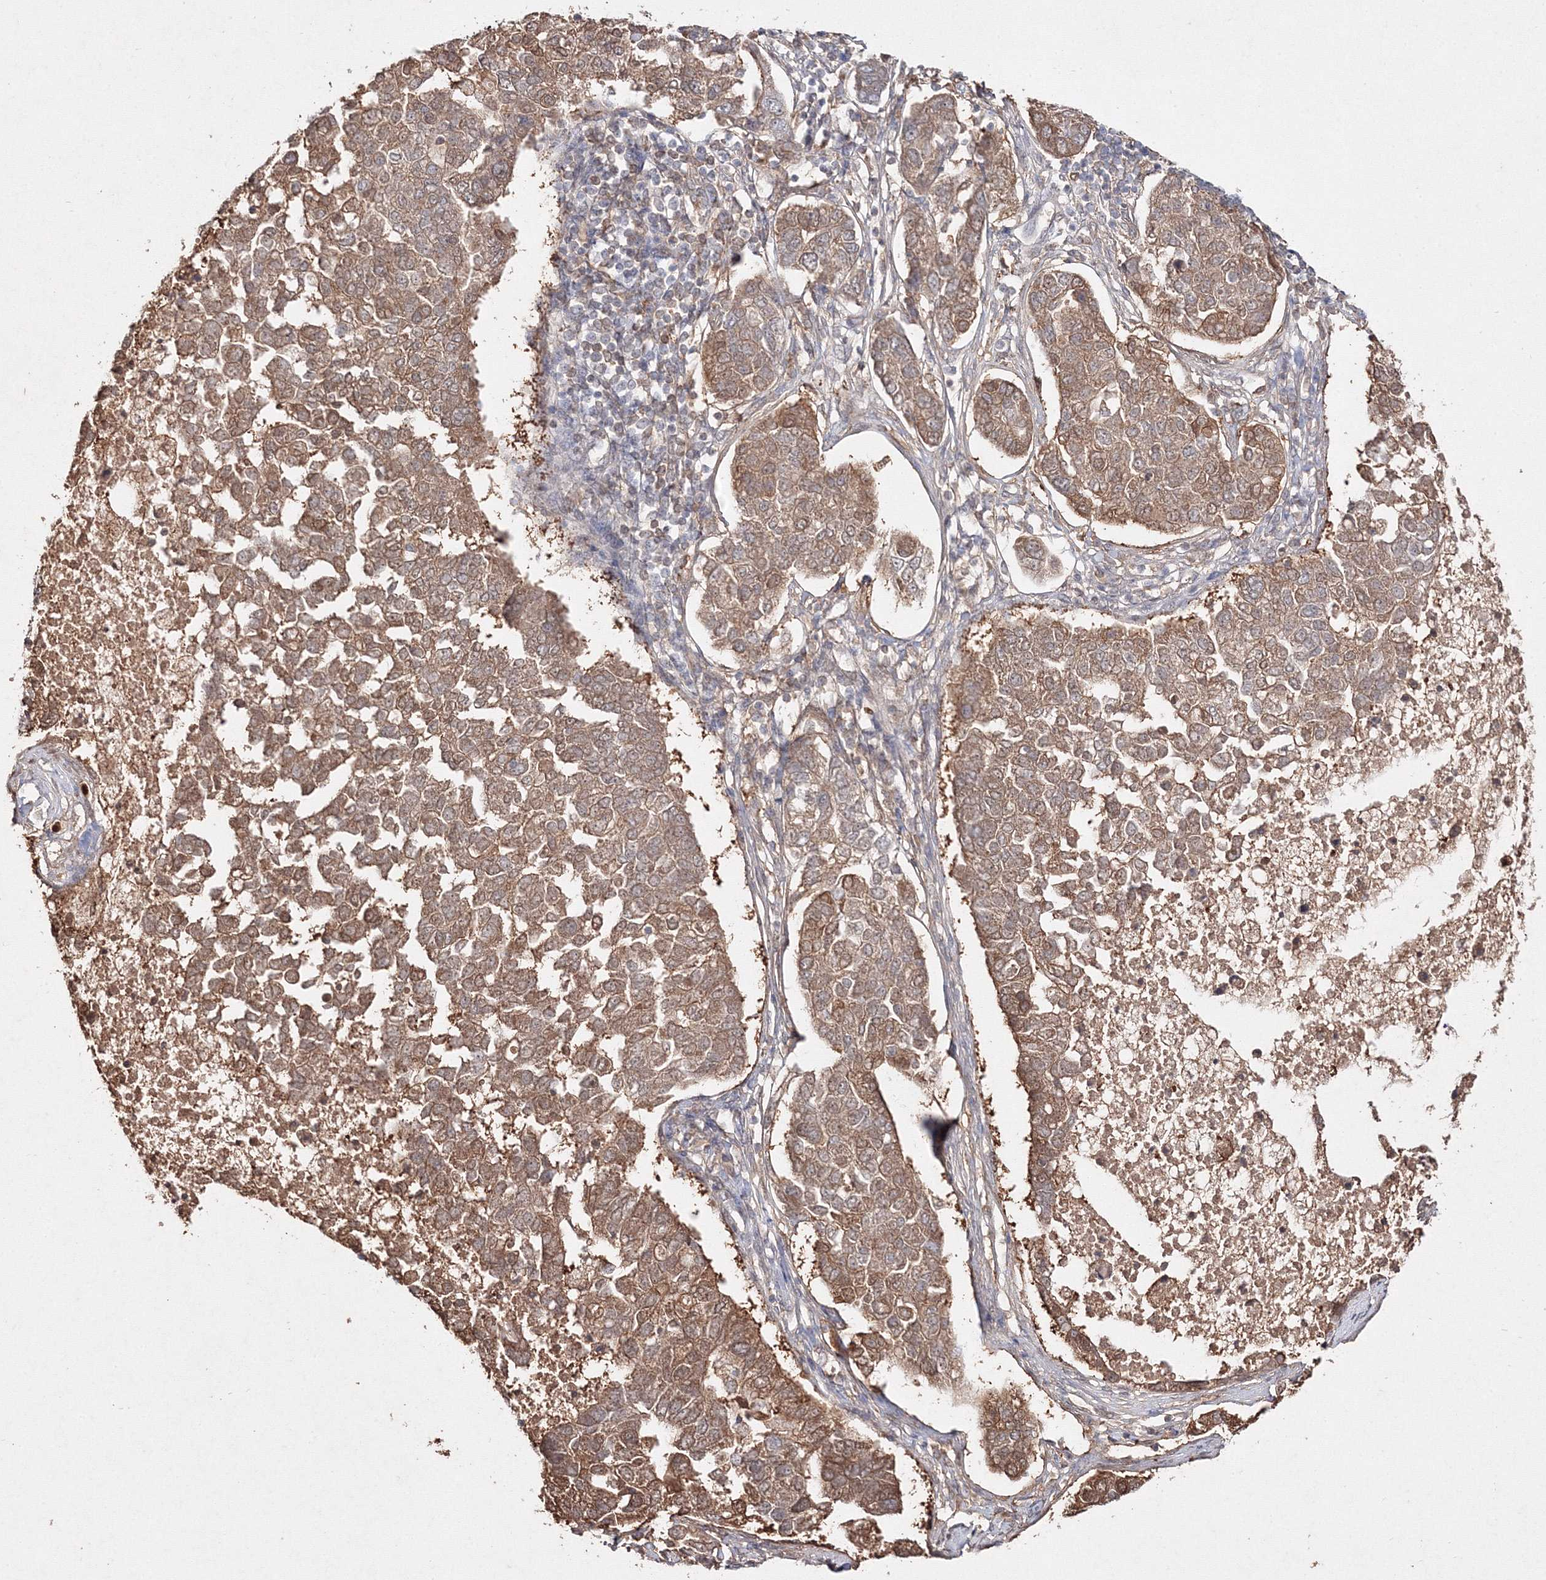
{"staining": {"intensity": "weak", "quantity": "<25%", "location": "cytoplasmic/membranous"}, "tissue": "pancreatic cancer", "cell_type": "Tumor cells", "image_type": "cancer", "snomed": [{"axis": "morphology", "description": "Adenocarcinoma, NOS"}, {"axis": "topography", "description": "Pancreas"}], "caption": "The image shows no significant expression in tumor cells of pancreatic cancer. (Brightfield microscopy of DAB immunohistochemistry (IHC) at high magnification).", "gene": "S100A11", "patient": {"sex": "female", "age": 61}}